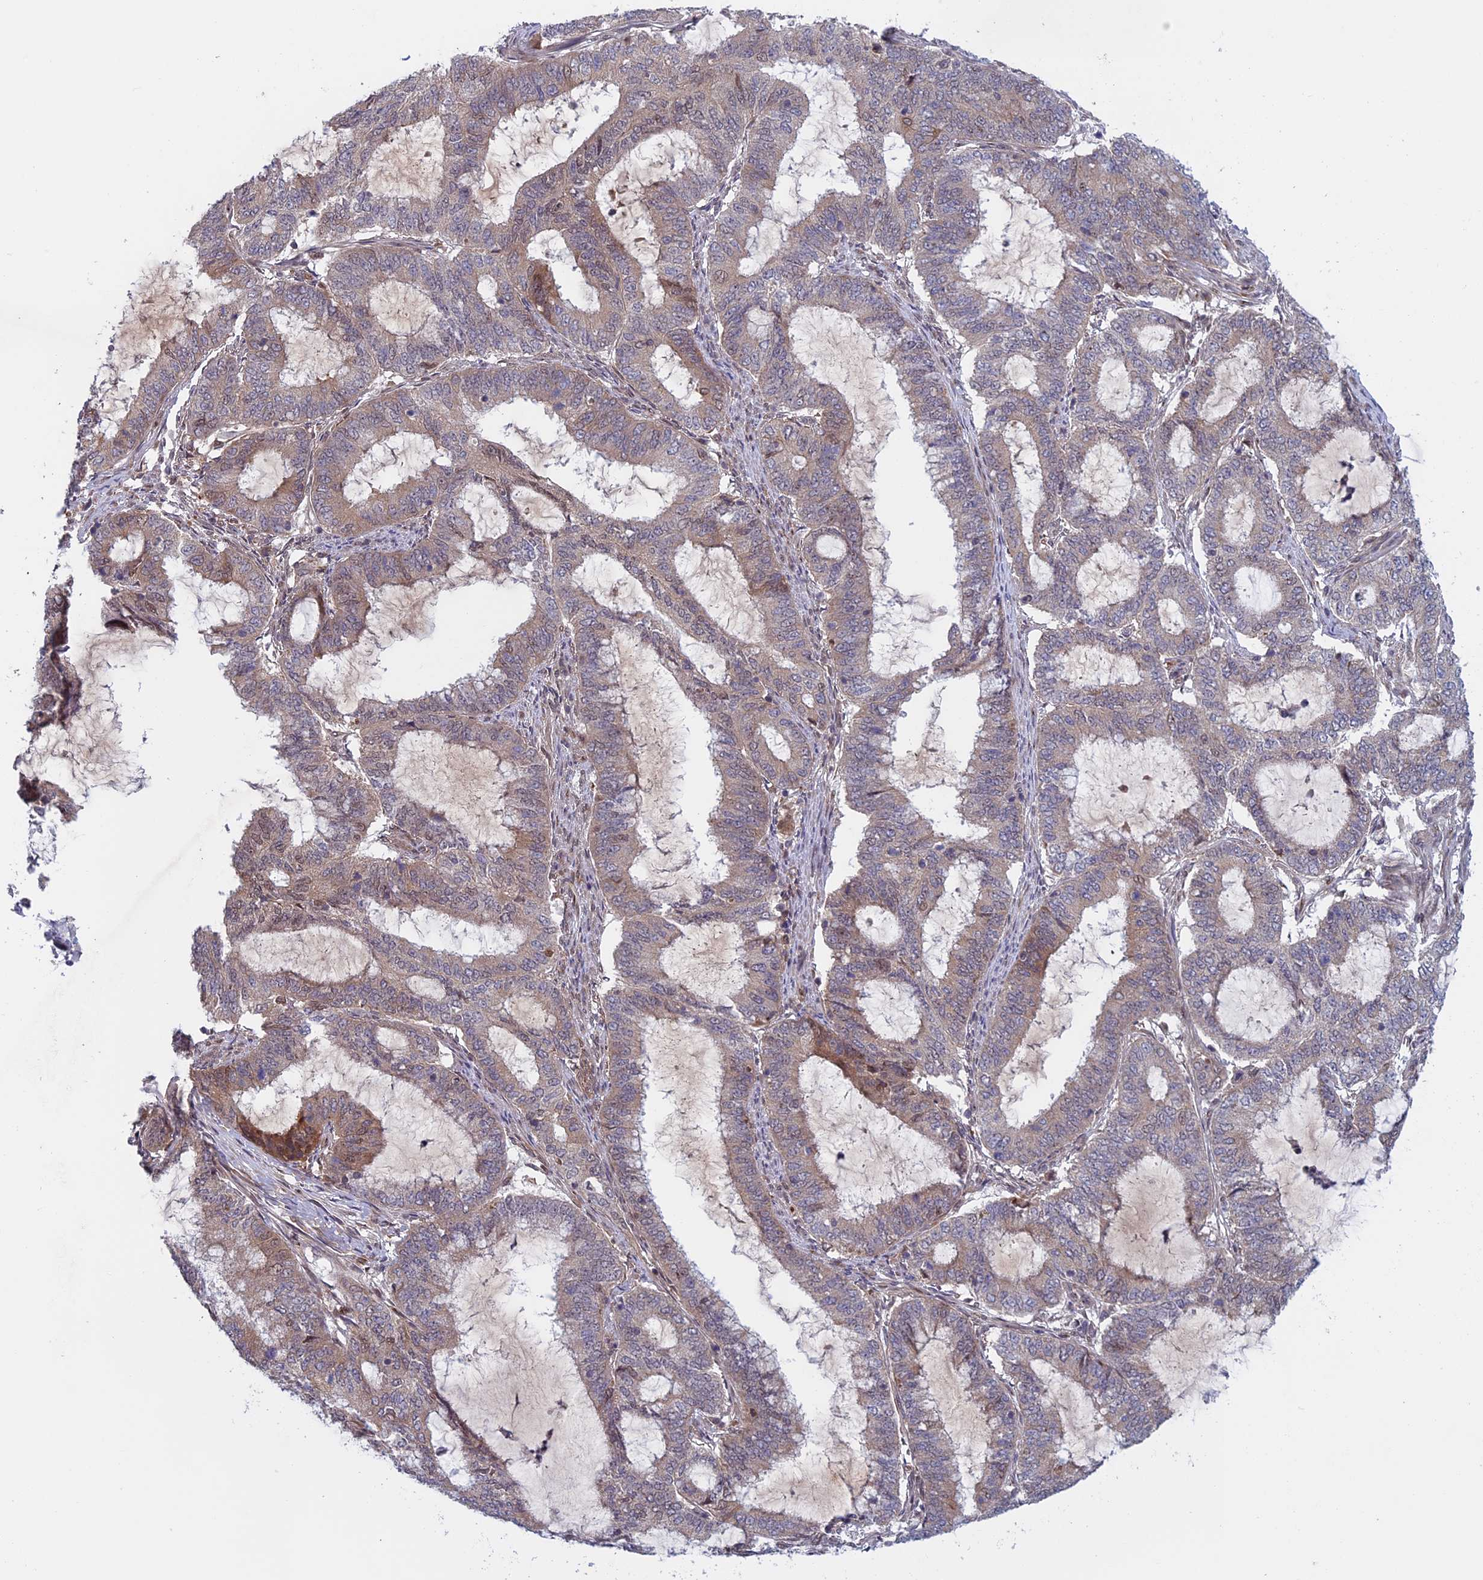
{"staining": {"intensity": "weak", "quantity": "25%-75%", "location": "cytoplasmic/membranous"}, "tissue": "endometrial cancer", "cell_type": "Tumor cells", "image_type": "cancer", "snomed": [{"axis": "morphology", "description": "Adenocarcinoma, NOS"}, {"axis": "topography", "description": "Endometrium"}], "caption": "The micrograph shows staining of endometrial adenocarcinoma, revealing weak cytoplasmic/membranous protein staining (brown color) within tumor cells.", "gene": "FADS1", "patient": {"sex": "female", "age": 51}}